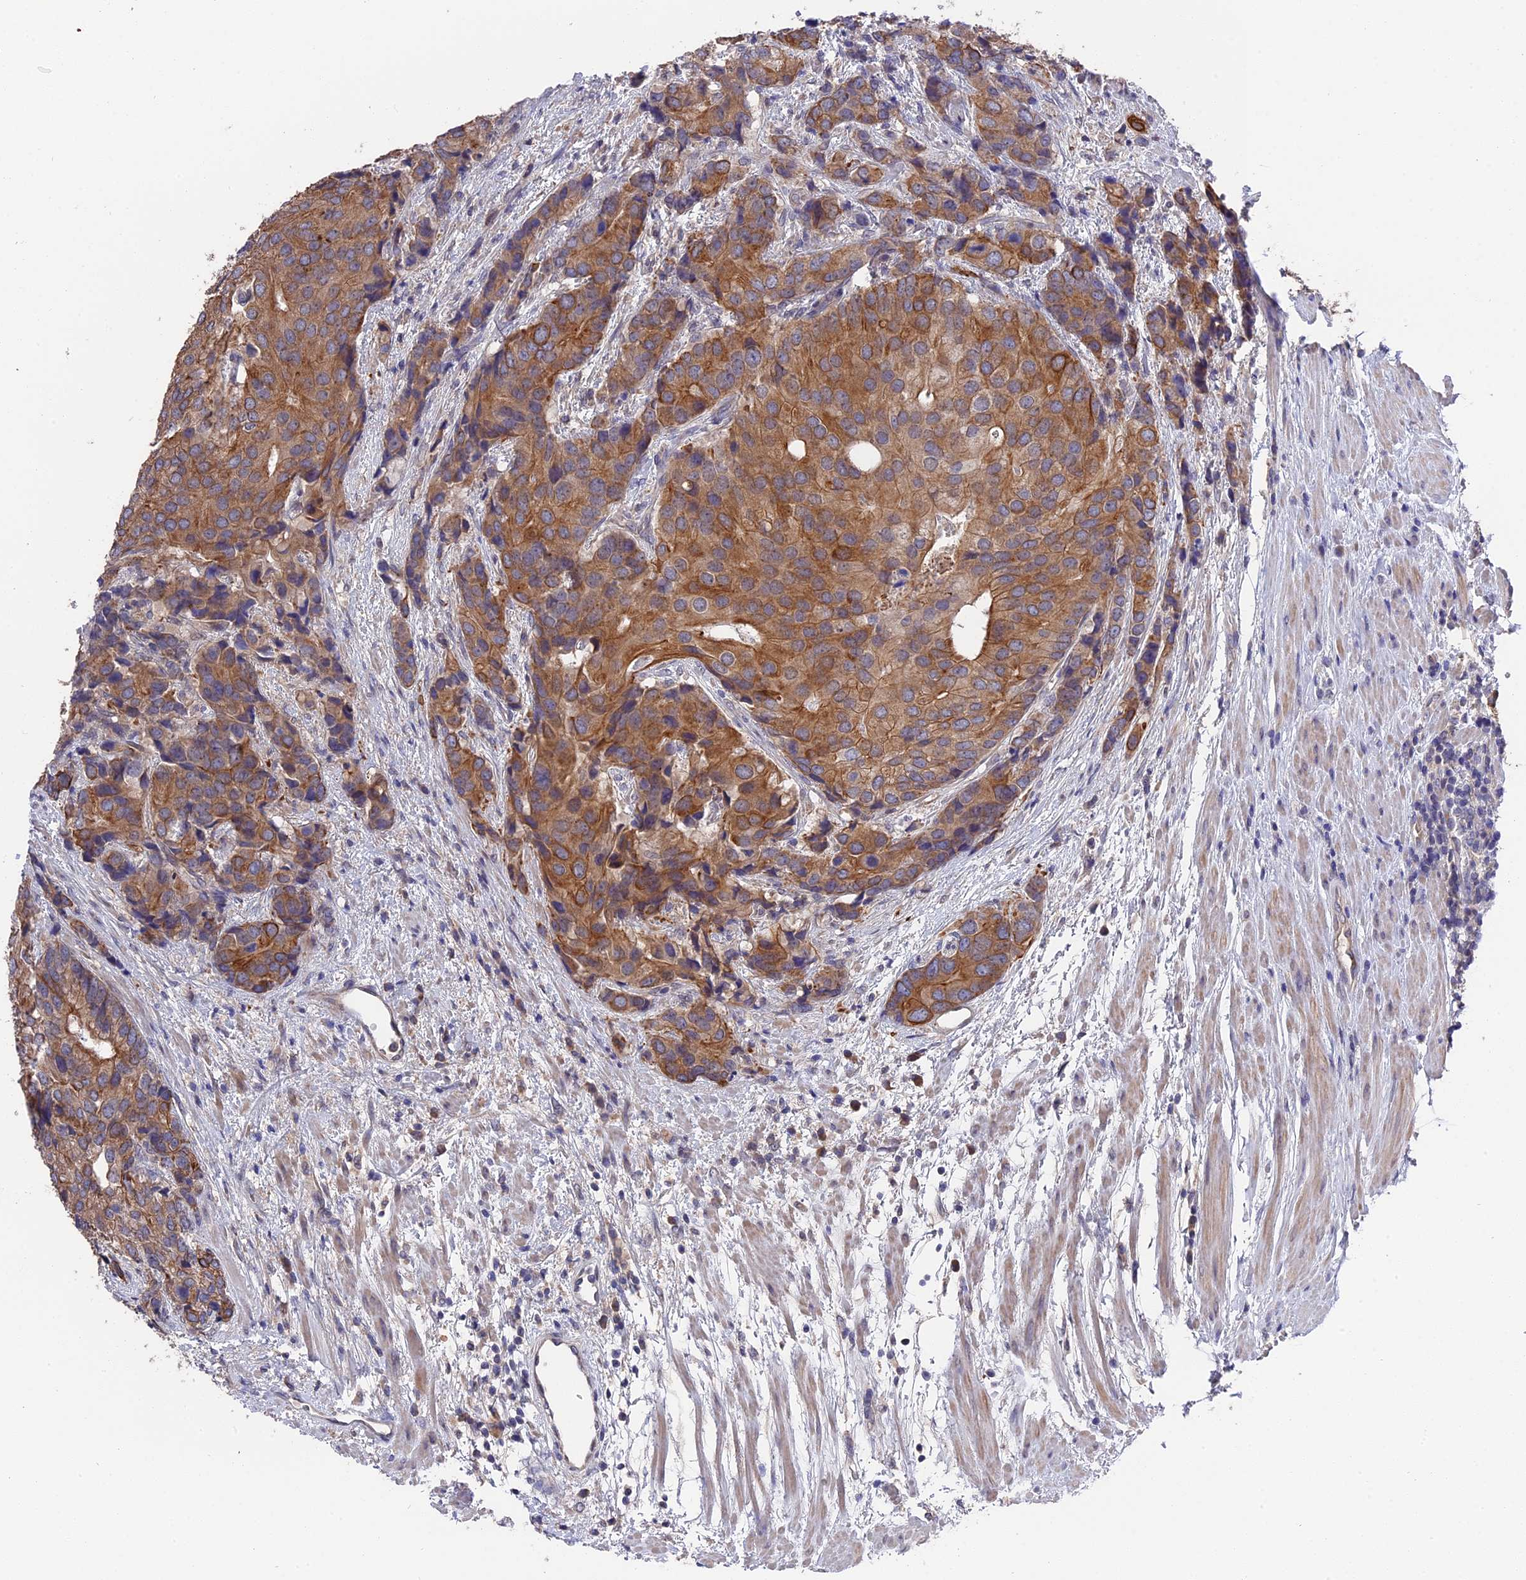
{"staining": {"intensity": "moderate", "quantity": ">75%", "location": "cytoplasmic/membranous"}, "tissue": "prostate cancer", "cell_type": "Tumor cells", "image_type": "cancer", "snomed": [{"axis": "morphology", "description": "Adenocarcinoma, High grade"}, {"axis": "topography", "description": "Prostate"}], "caption": "Protein expression analysis of adenocarcinoma (high-grade) (prostate) reveals moderate cytoplasmic/membranous positivity in about >75% of tumor cells. (brown staining indicates protein expression, while blue staining denotes nuclei).", "gene": "ZCCHC2", "patient": {"sex": "male", "age": 62}}